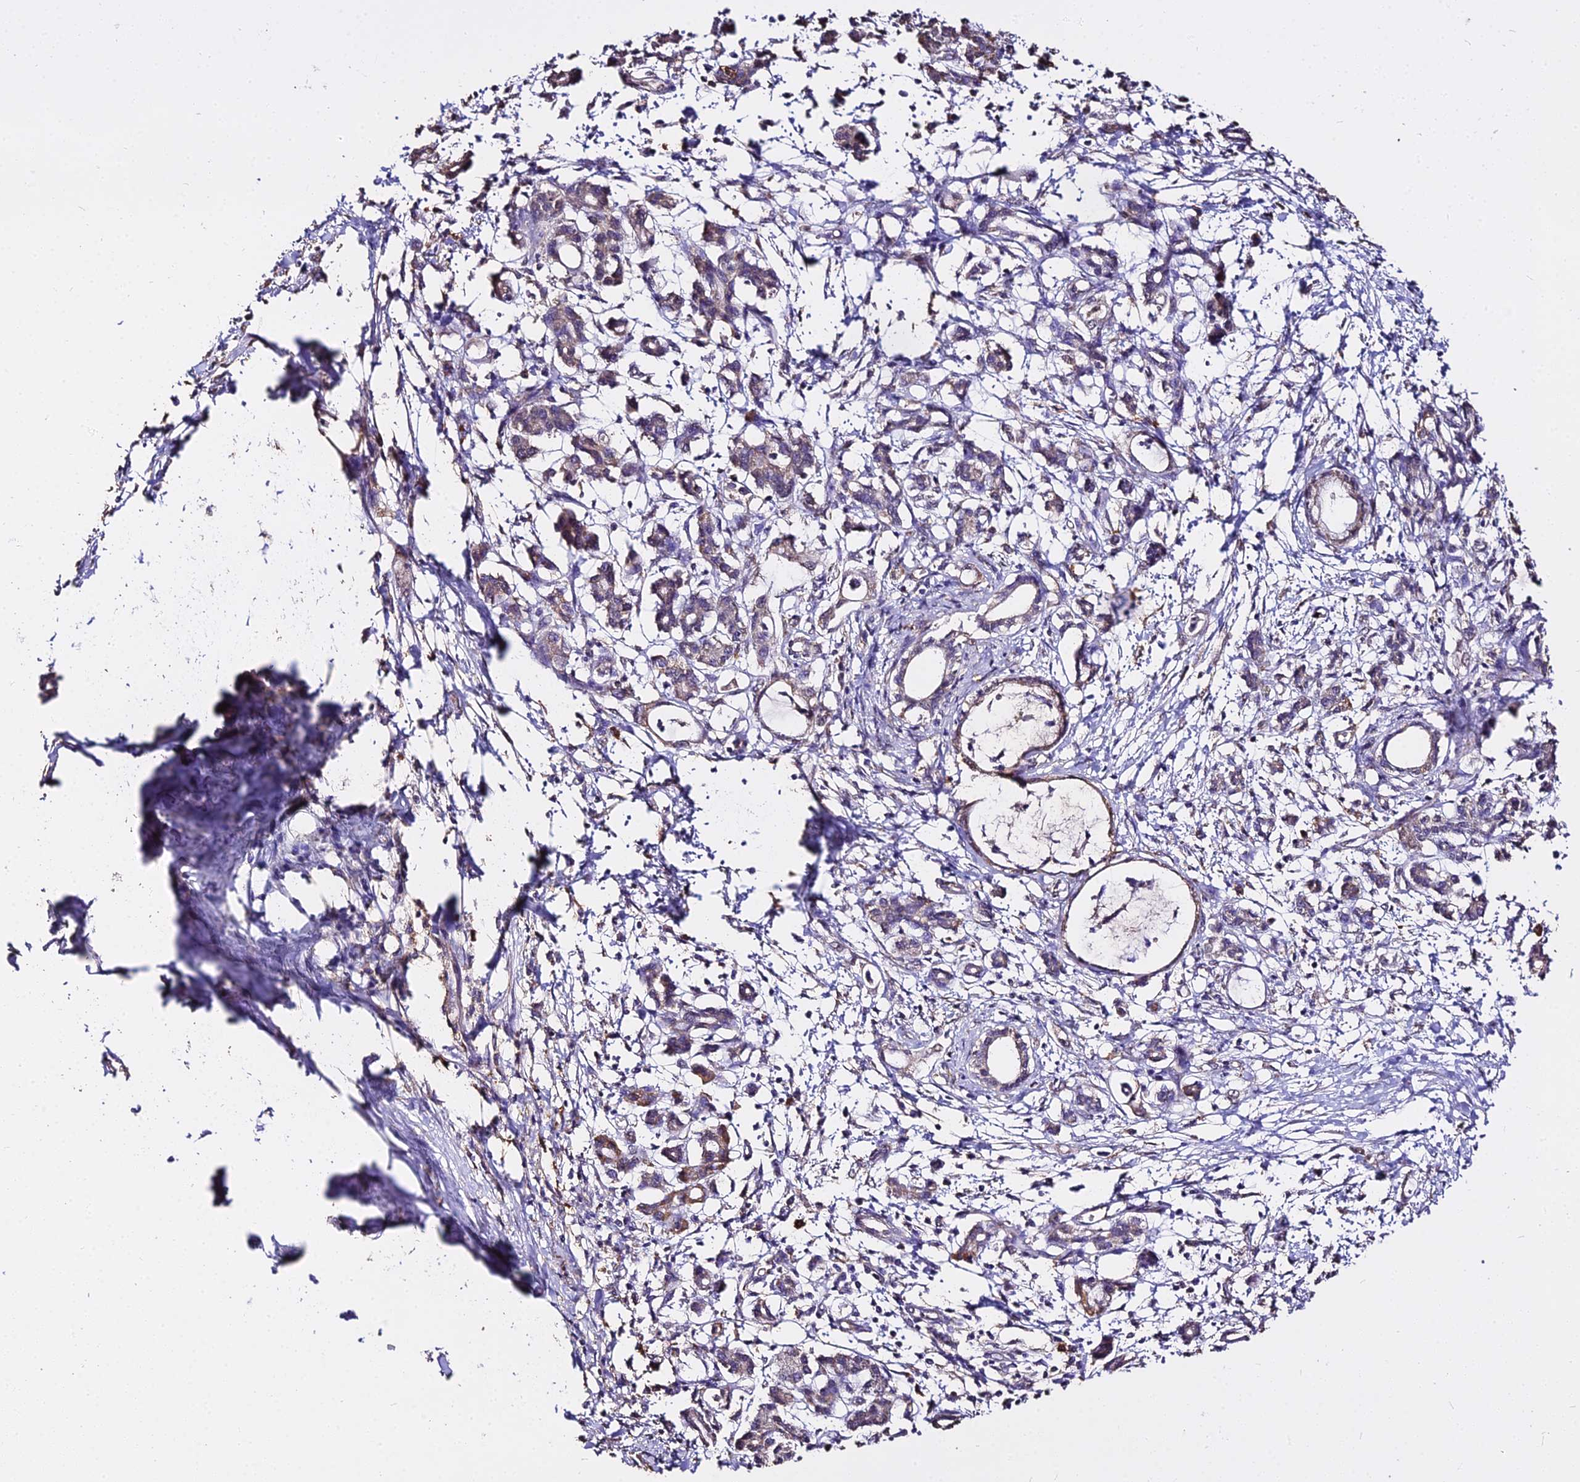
{"staining": {"intensity": "weak", "quantity": "25%-75%", "location": "cytoplasmic/membranous"}, "tissue": "pancreatic cancer", "cell_type": "Tumor cells", "image_type": "cancer", "snomed": [{"axis": "morphology", "description": "Adenocarcinoma, NOS"}, {"axis": "topography", "description": "Pancreas"}], "caption": "About 25%-75% of tumor cells in human pancreatic cancer (adenocarcinoma) display weak cytoplasmic/membranous protein positivity as visualized by brown immunohistochemical staining.", "gene": "METTL13", "patient": {"sex": "female", "age": 55}}